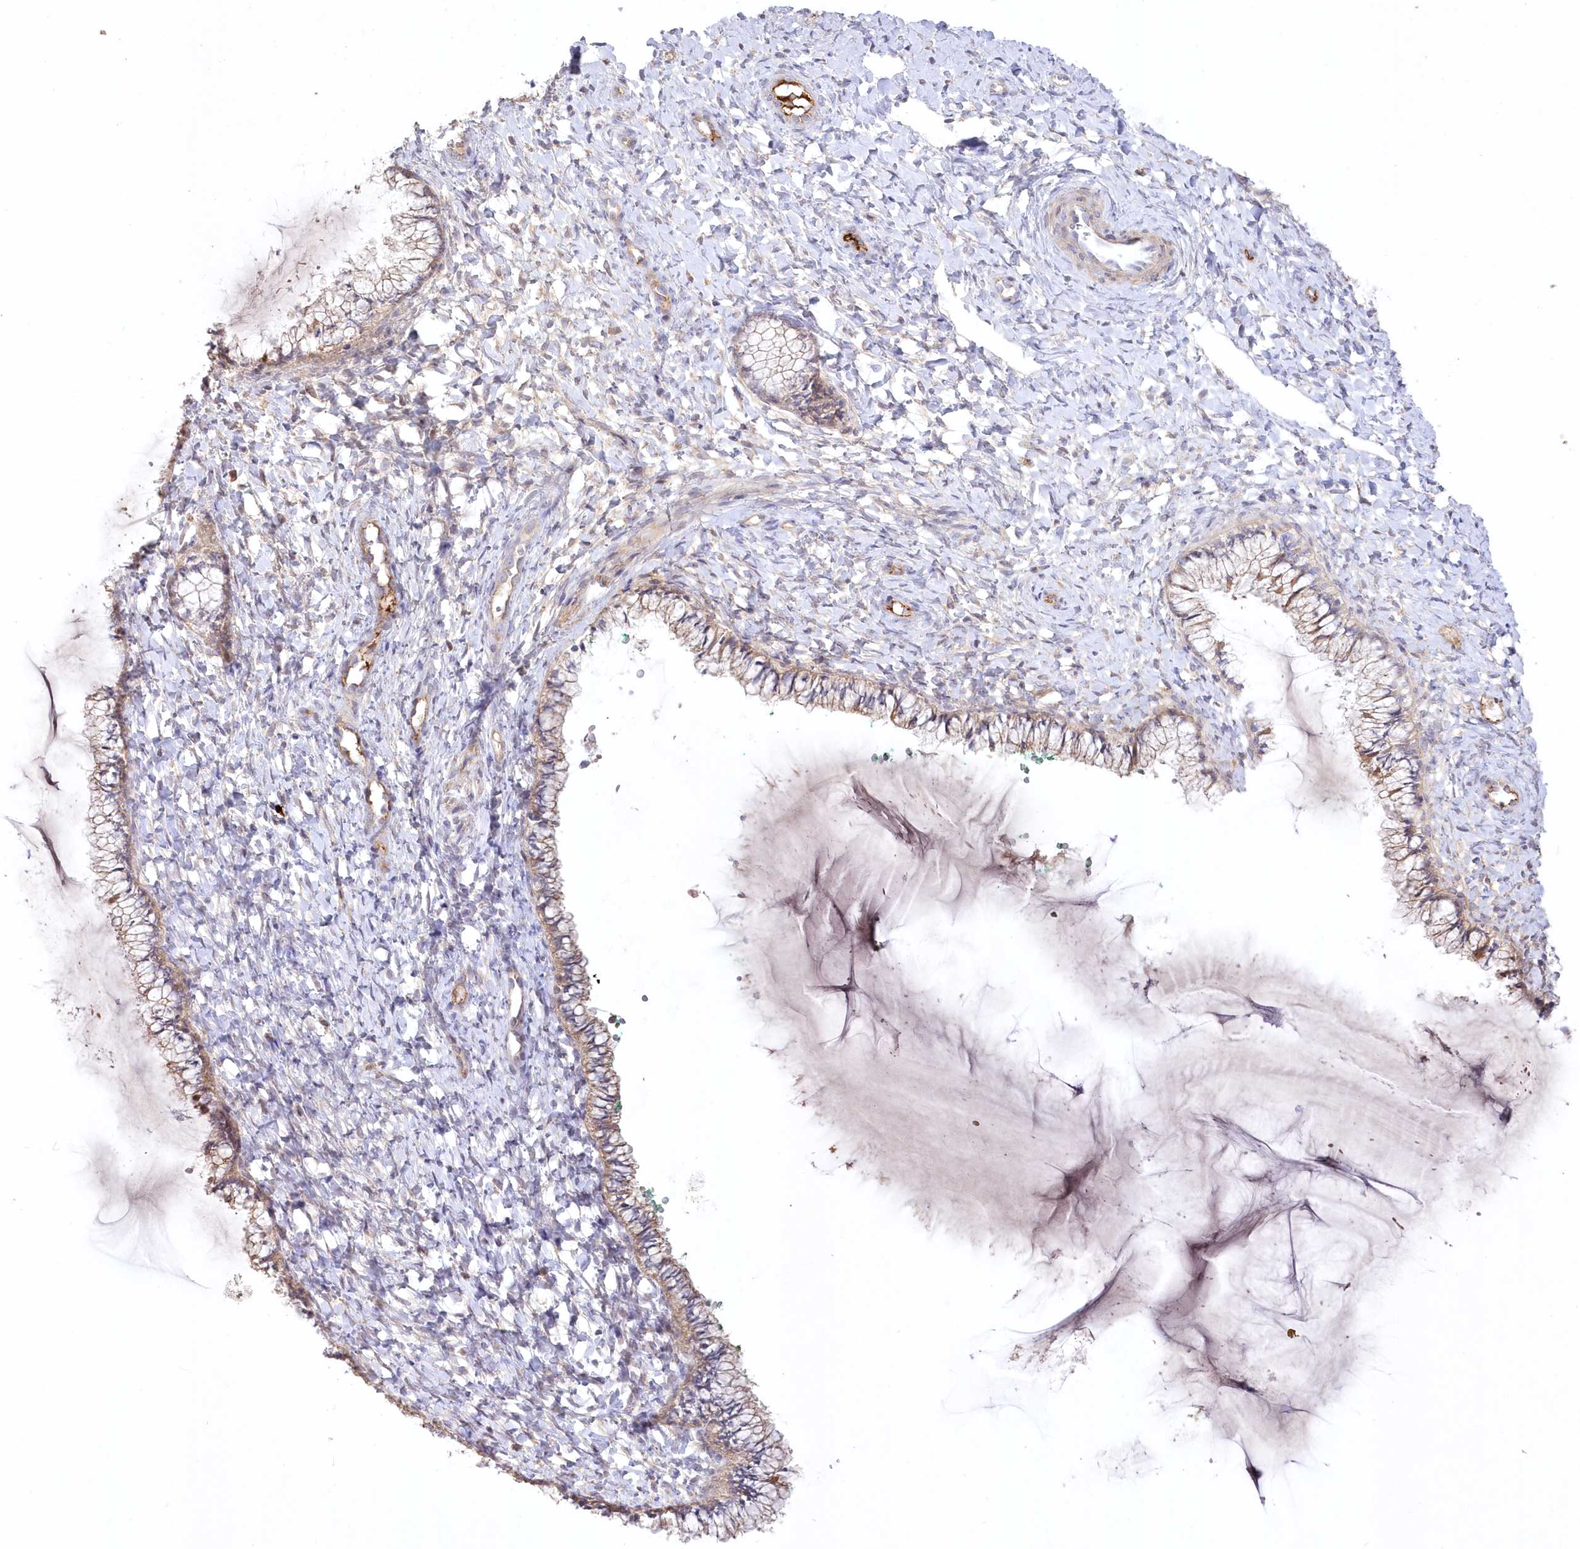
{"staining": {"intensity": "weak", "quantity": "25%-75%", "location": "cytoplasmic/membranous"}, "tissue": "cervix", "cell_type": "Glandular cells", "image_type": "normal", "snomed": [{"axis": "morphology", "description": "Normal tissue, NOS"}, {"axis": "morphology", "description": "Adenocarcinoma, NOS"}, {"axis": "topography", "description": "Cervix"}], "caption": "DAB (3,3'-diaminobenzidine) immunohistochemical staining of normal human cervix reveals weak cytoplasmic/membranous protein positivity in about 25%-75% of glandular cells.", "gene": "WBP1L", "patient": {"sex": "female", "age": 29}}